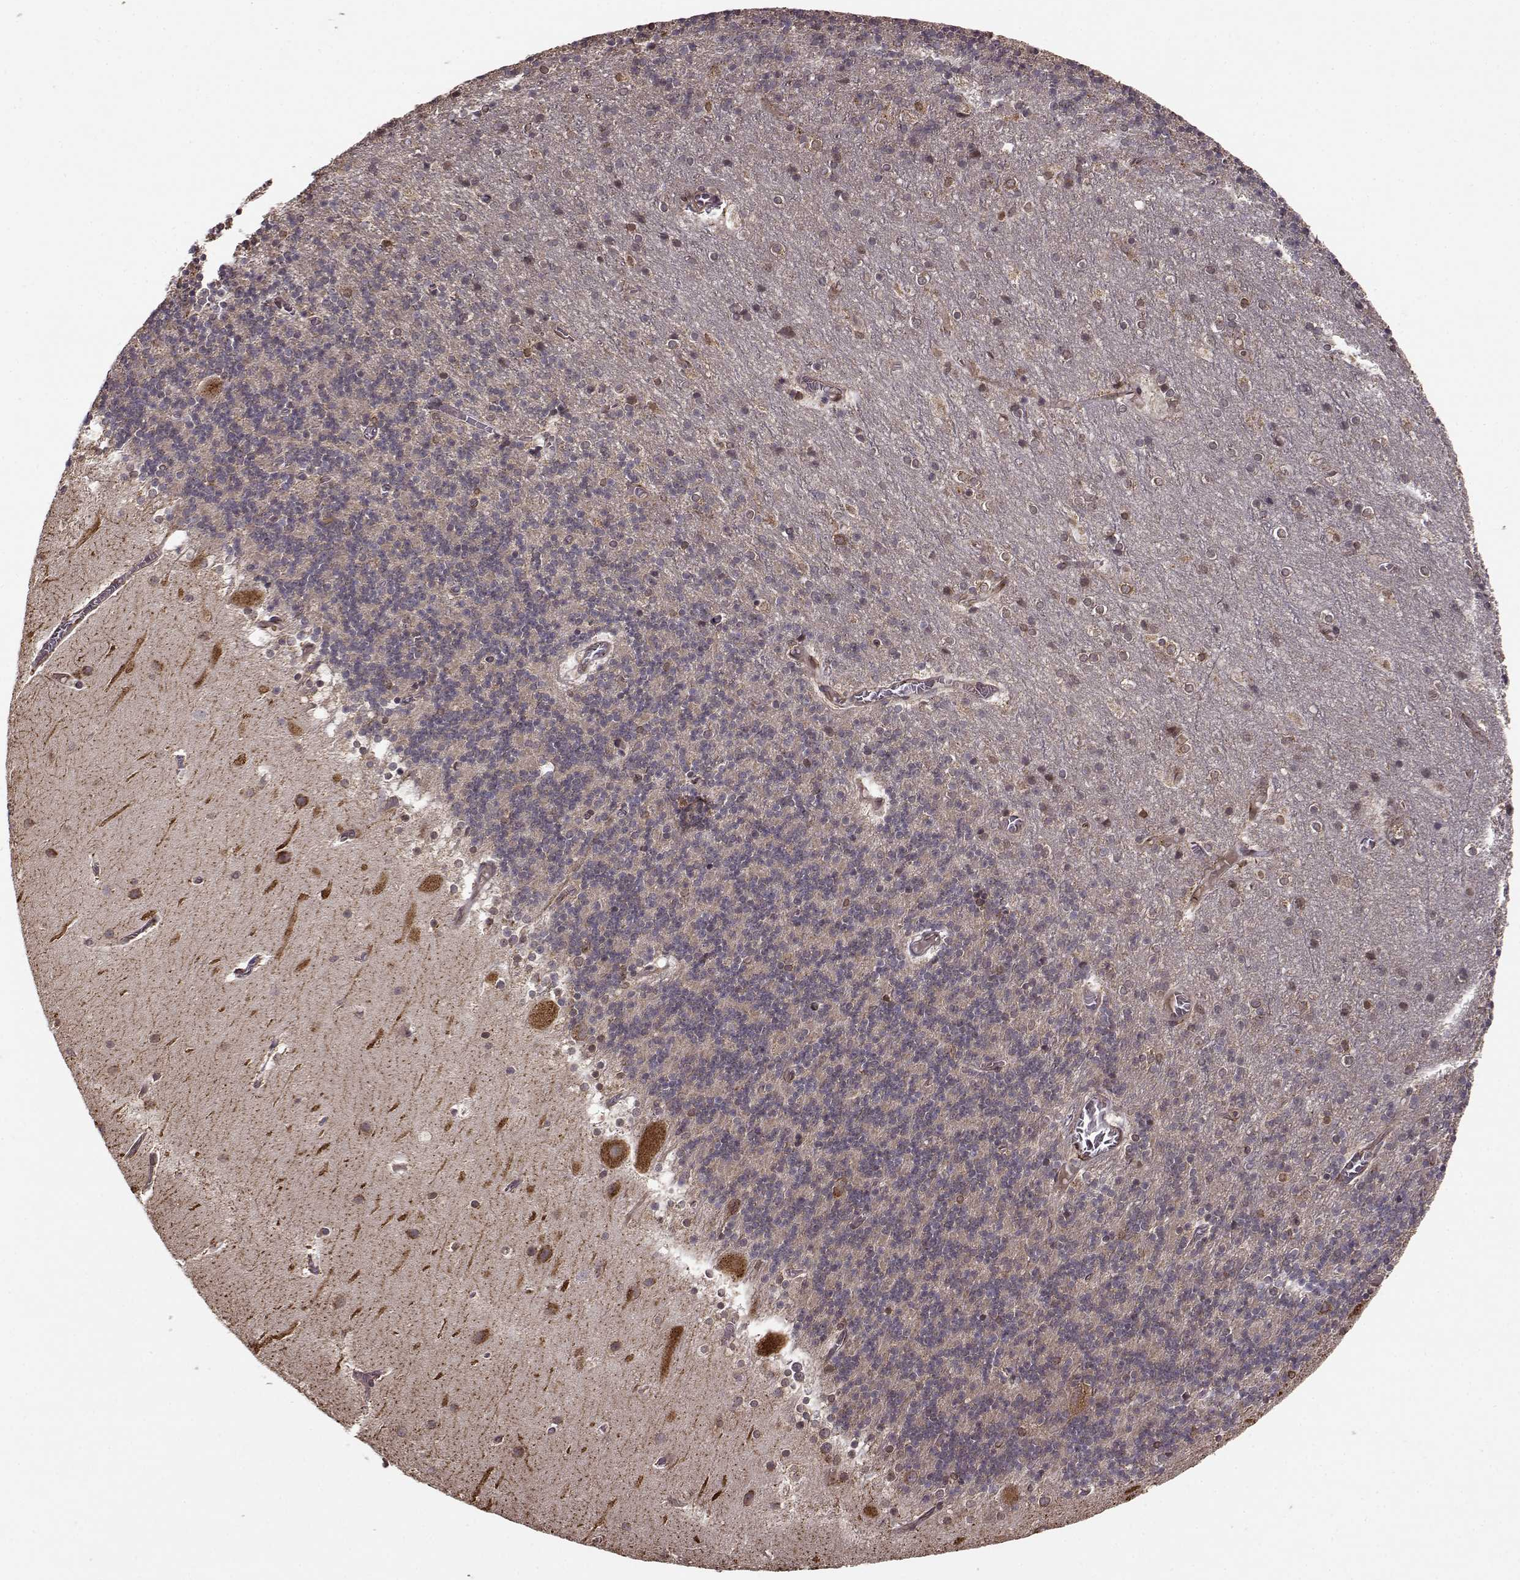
{"staining": {"intensity": "weak", "quantity": ">75%", "location": "cytoplasmic/membranous"}, "tissue": "cerebellum", "cell_type": "Cells in granular layer", "image_type": "normal", "snomed": [{"axis": "morphology", "description": "Normal tissue, NOS"}, {"axis": "topography", "description": "Cerebellum"}], "caption": "Cerebellum stained for a protein (brown) displays weak cytoplasmic/membranous positive positivity in approximately >75% of cells in granular layer.", "gene": "YIPF5", "patient": {"sex": "male", "age": 70}}